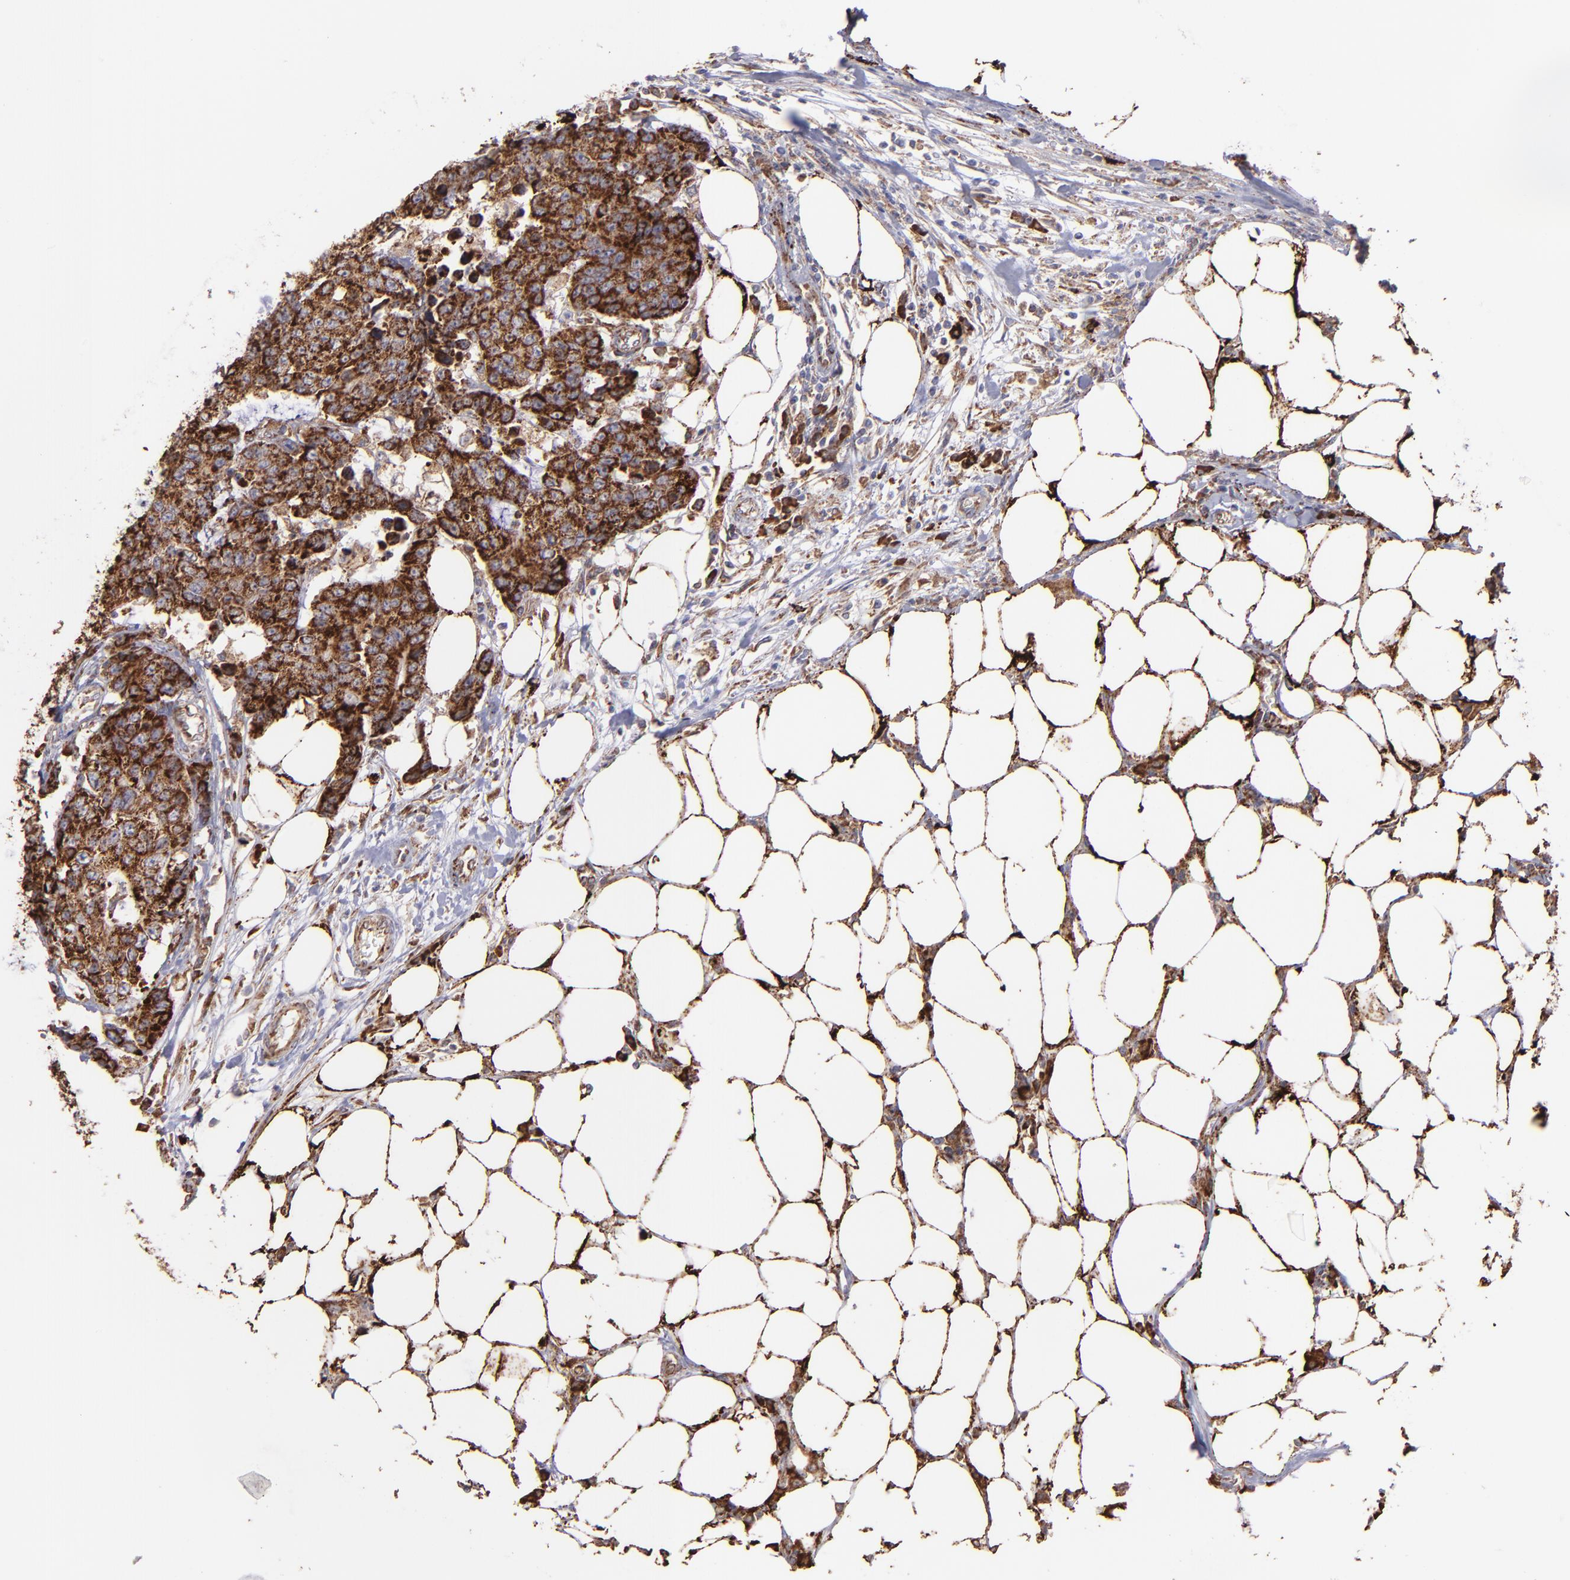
{"staining": {"intensity": "strong", "quantity": ">75%", "location": "cytoplasmic/membranous"}, "tissue": "colorectal cancer", "cell_type": "Tumor cells", "image_type": "cancer", "snomed": [{"axis": "morphology", "description": "Adenocarcinoma, NOS"}, {"axis": "topography", "description": "Colon"}], "caption": "Strong cytoplasmic/membranous expression is appreciated in about >75% of tumor cells in adenocarcinoma (colorectal). (Stains: DAB (3,3'-diaminobenzidine) in brown, nuclei in blue, Microscopy: brightfield microscopy at high magnification).", "gene": "MAOB", "patient": {"sex": "female", "age": 86}}